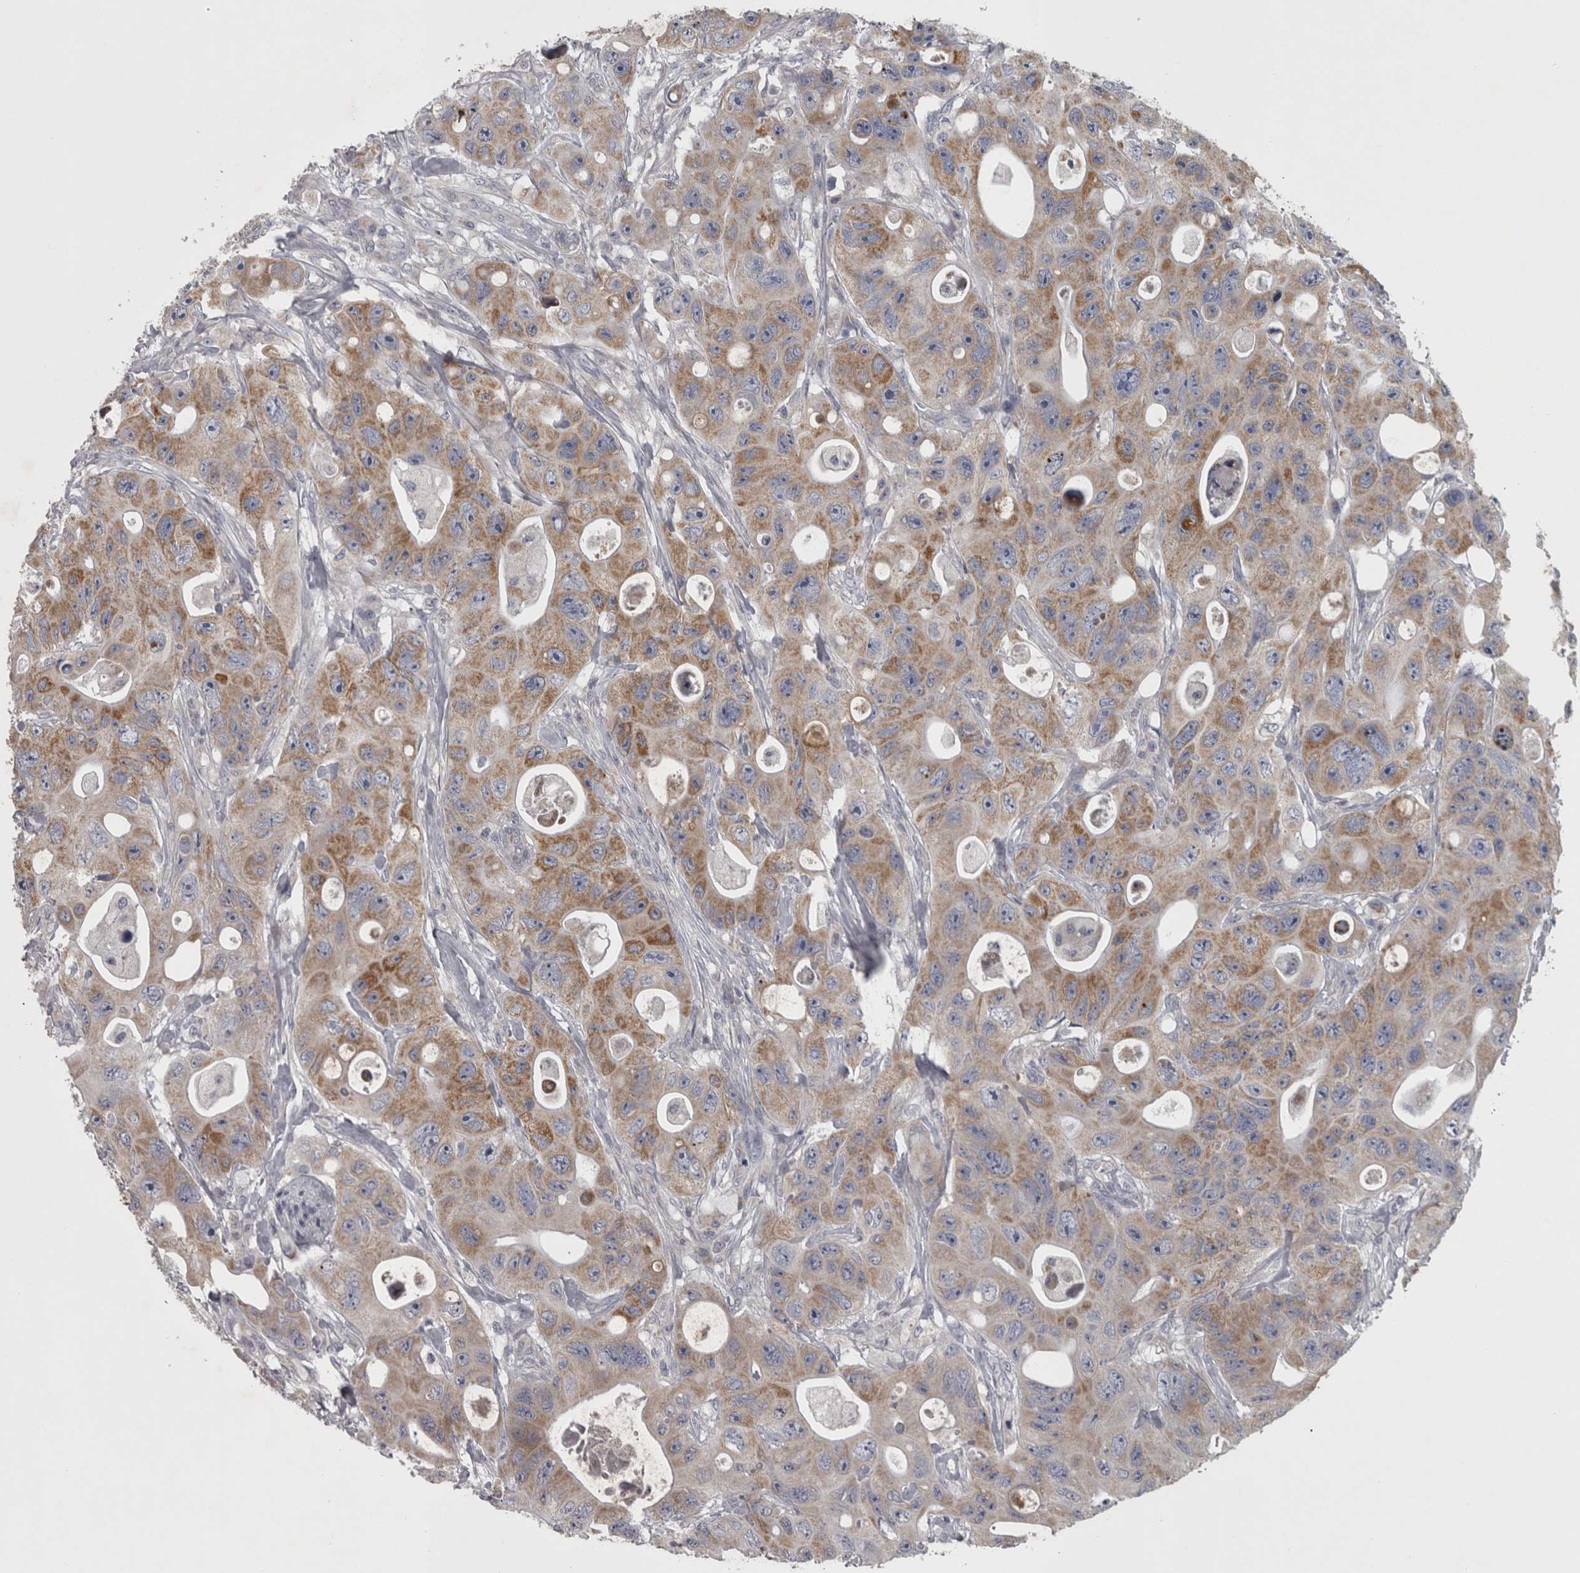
{"staining": {"intensity": "moderate", "quantity": "25%-75%", "location": "cytoplasmic/membranous"}, "tissue": "colorectal cancer", "cell_type": "Tumor cells", "image_type": "cancer", "snomed": [{"axis": "morphology", "description": "Adenocarcinoma, NOS"}, {"axis": "topography", "description": "Colon"}], "caption": "High-power microscopy captured an immunohistochemistry image of adenocarcinoma (colorectal), revealing moderate cytoplasmic/membranous expression in about 25%-75% of tumor cells.", "gene": "DBT", "patient": {"sex": "female", "age": 46}}